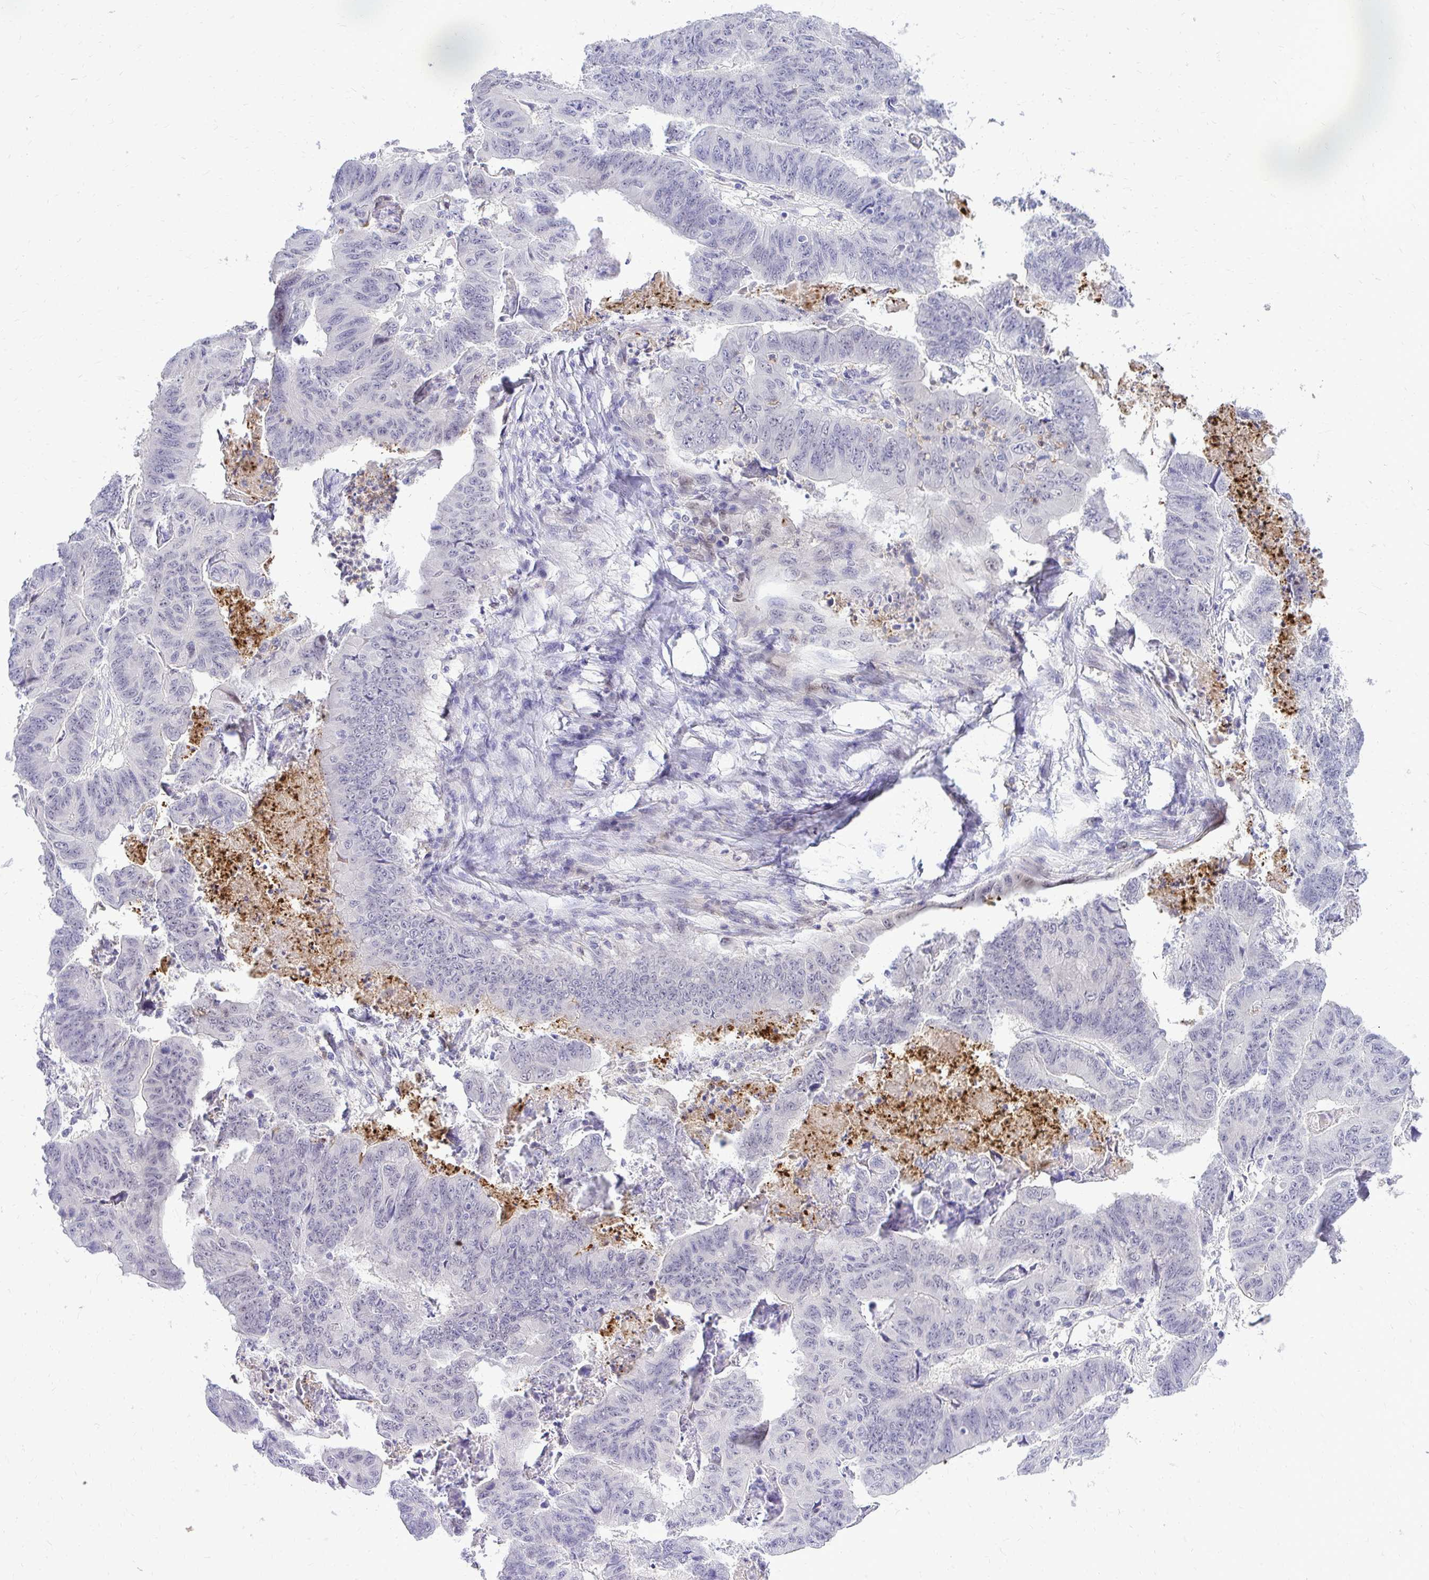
{"staining": {"intensity": "negative", "quantity": "none", "location": "none"}, "tissue": "stomach cancer", "cell_type": "Tumor cells", "image_type": "cancer", "snomed": [{"axis": "morphology", "description": "Adenocarcinoma, NOS"}, {"axis": "topography", "description": "Stomach, lower"}], "caption": "High magnification brightfield microscopy of stomach adenocarcinoma stained with DAB (3,3'-diaminobenzidine) (brown) and counterstained with hematoxylin (blue): tumor cells show no significant positivity. (DAB immunohistochemistry, high magnification).", "gene": "ZSWIM9", "patient": {"sex": "male", "age": 77}}